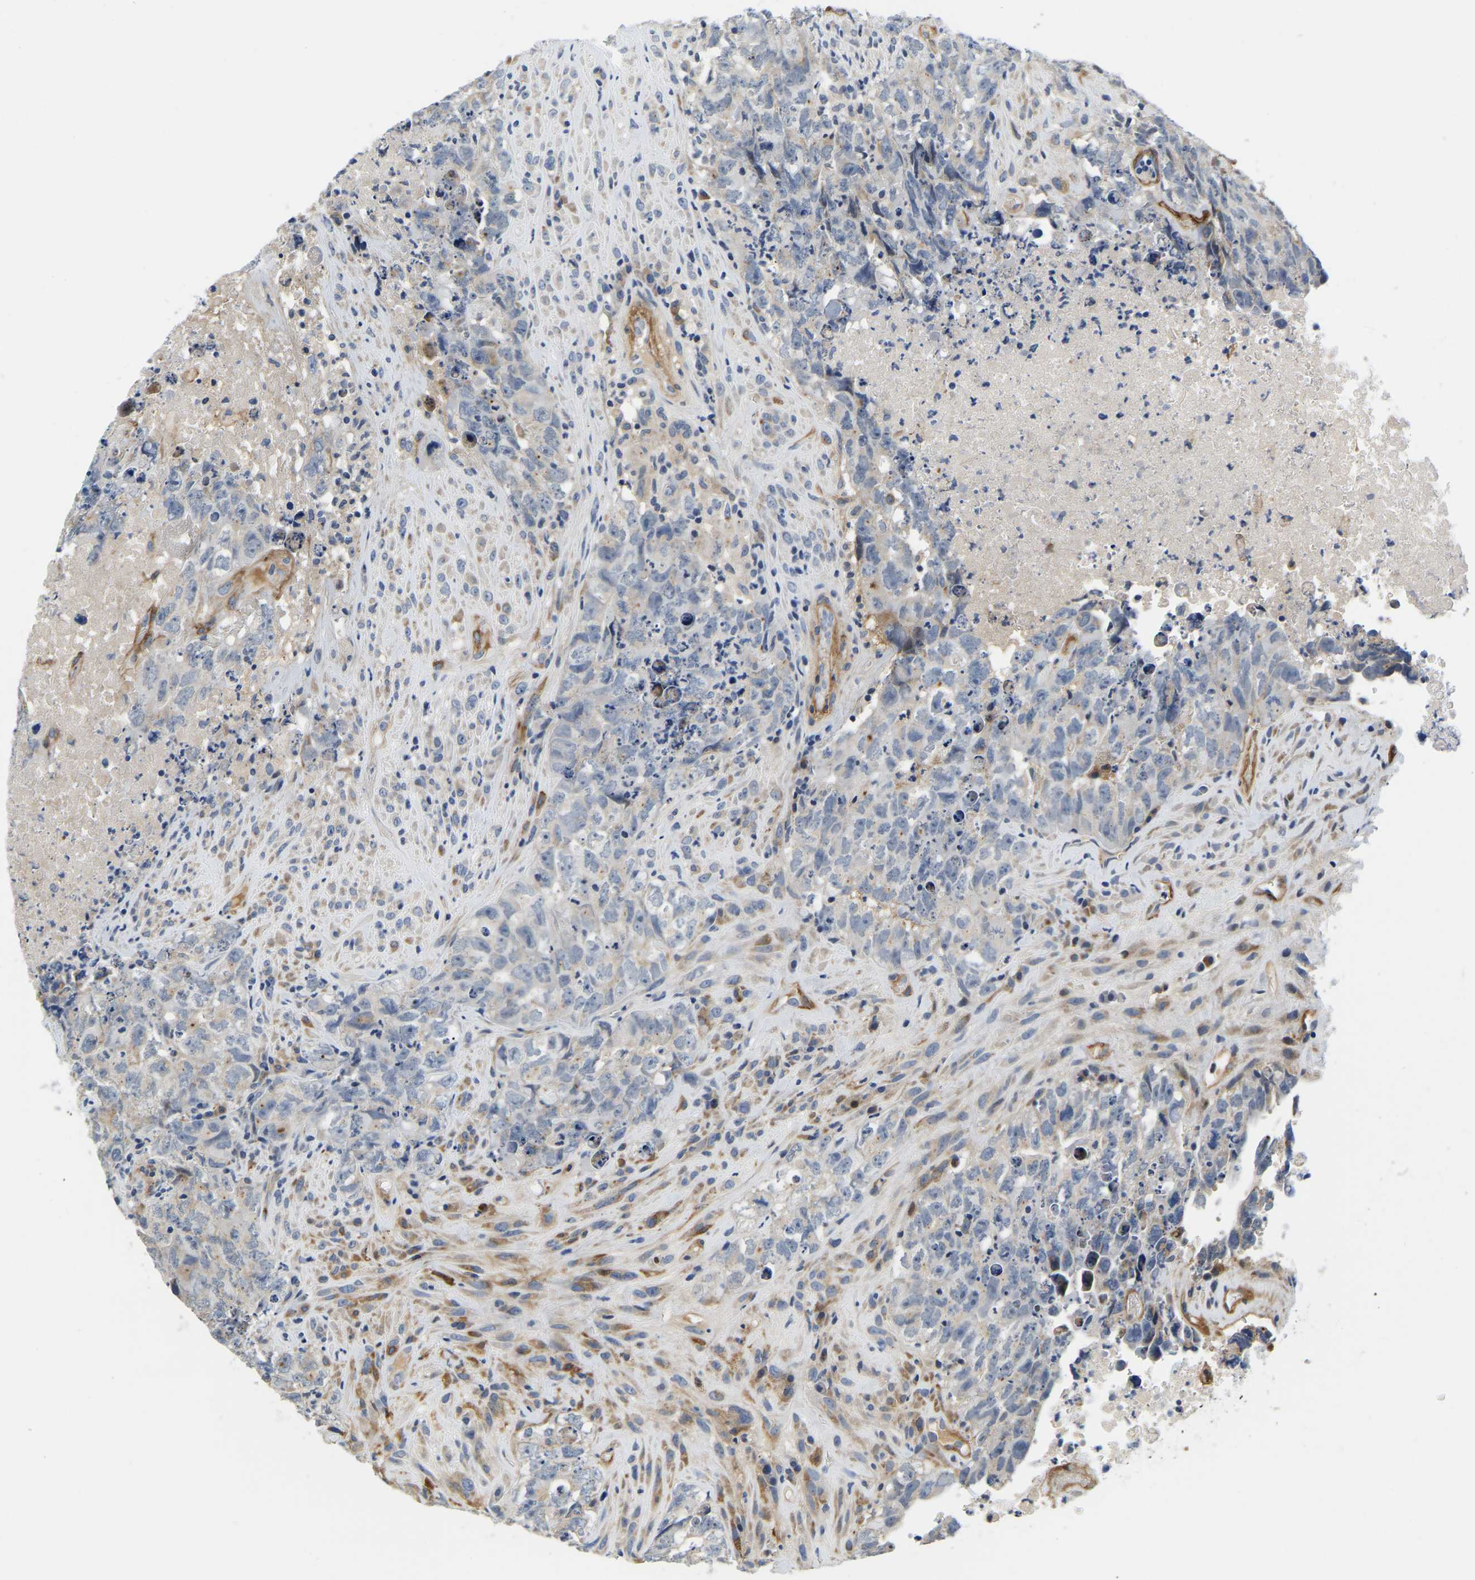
{"staining": {"intensity": "negative", "quantity": "none", "location": "none"}, "tissue": "testis cancer", "cell_type": "Tumor cells", "image_type": "cancer", "snomed": [{"axis": "morphology", "description": "Carcinoma, Embryonal, NOS"}, {"axis": "topography", "description": "Testis"}], "caption": "Tumor cells show no significant positivity in embryonal carcinoma (testis). (IHC, brightfield microscopy, high magnification).", "gene": "LIAS", "patient": {"sex": "male", "age": 32}}